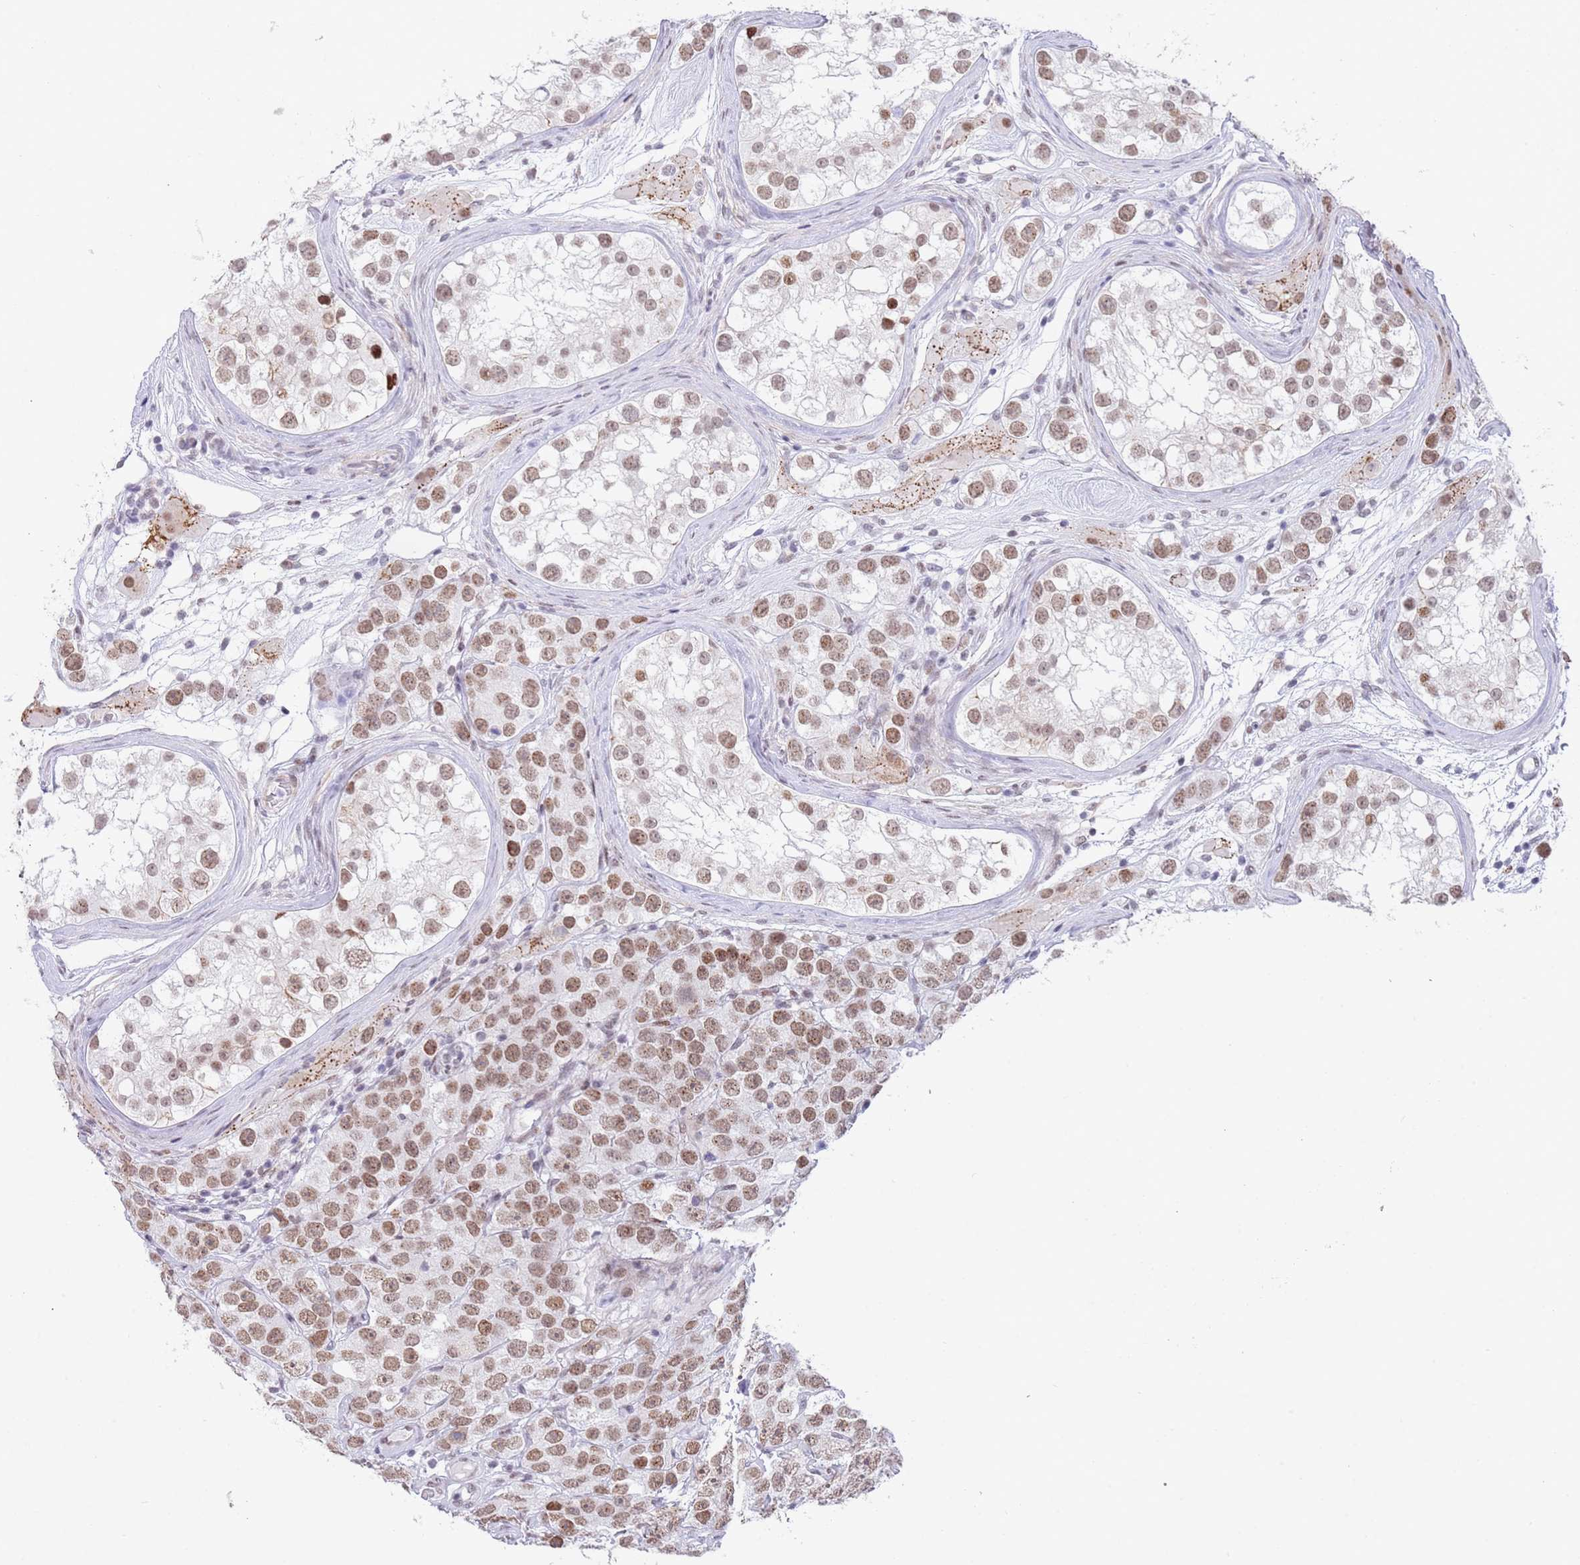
{"staining": {"intensity": "moderate", "quantity": ">75%", "location": "nuclear"}, "tissue": "testis cancer", "cell_type": "Tumor cells", "image_type": "cancer", "snomed": [{"axis": "morphology", "description": "Seminoma, NOS"}, {"axis": "topography", "description": "Testis"}], "caption": "A high-resolution photomicrograph shows IHC staining of seminoma (testis), which demonstrates moderate nuclear expression in about >75% of tumor cells. (Brightfield microscopy of DAB IHC at high magnification).", "gene": "ZNF382", "patient": {"sex": "male", "age": 28}}